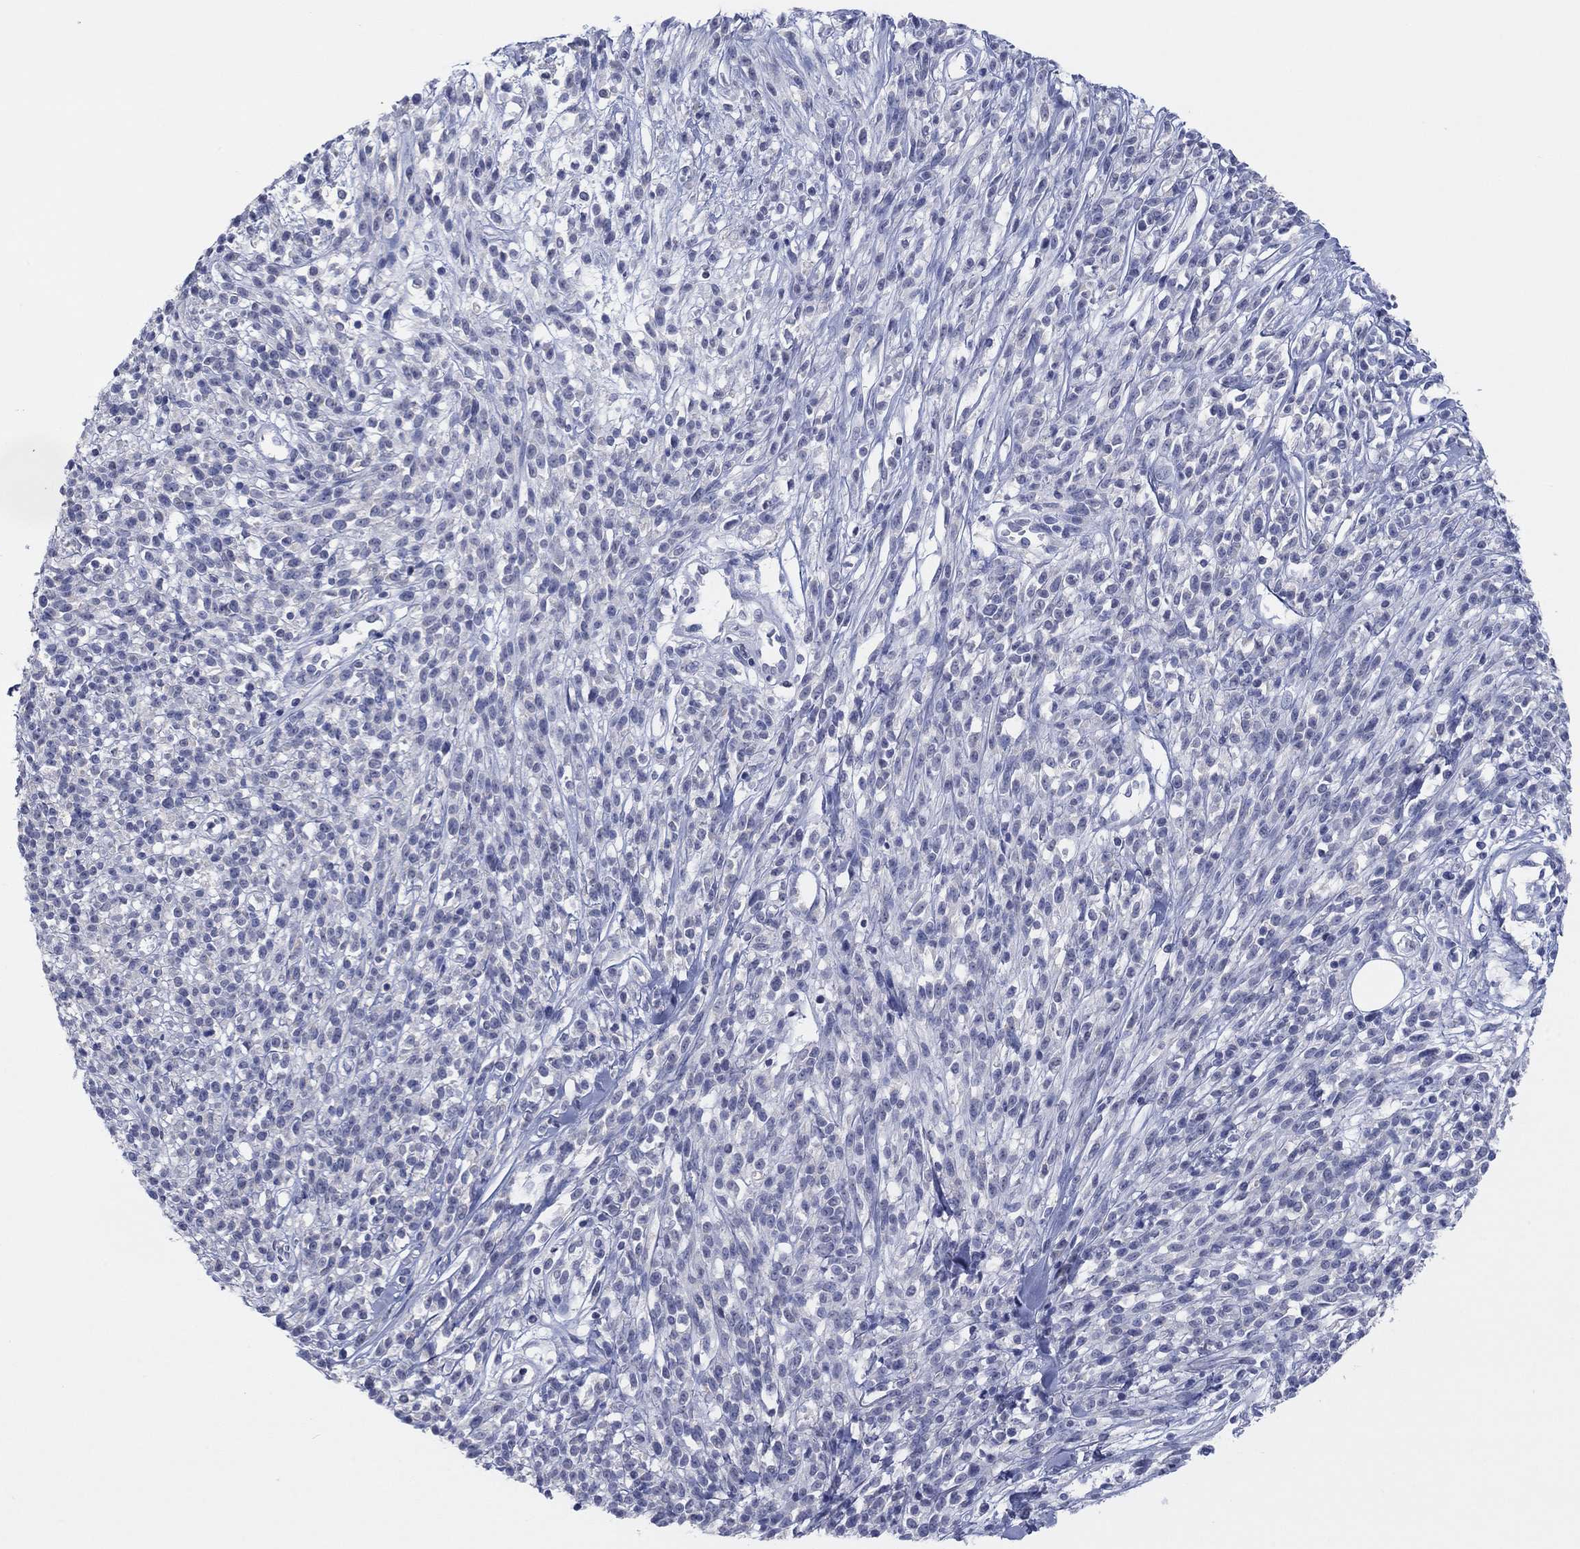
{"staining": {"intensity": "negative", "quantity": "none", "location": "none"}, "tissue": "melanoma", "cell_type": "Tumor cells", "image_type": "cancer", "snomed": [{"axis": "morphology", "description": "Malignant melanoma, NOS"}, {"axis": "topography", "description": "Skin"}, {"axis": "topography", "description": "Skin of trunk"}], "caption": "There is no significant staining in tumor cells of malignant melanoma.", "gene": "FER1L6", "patient": {"sex": "male", "age": 74}}